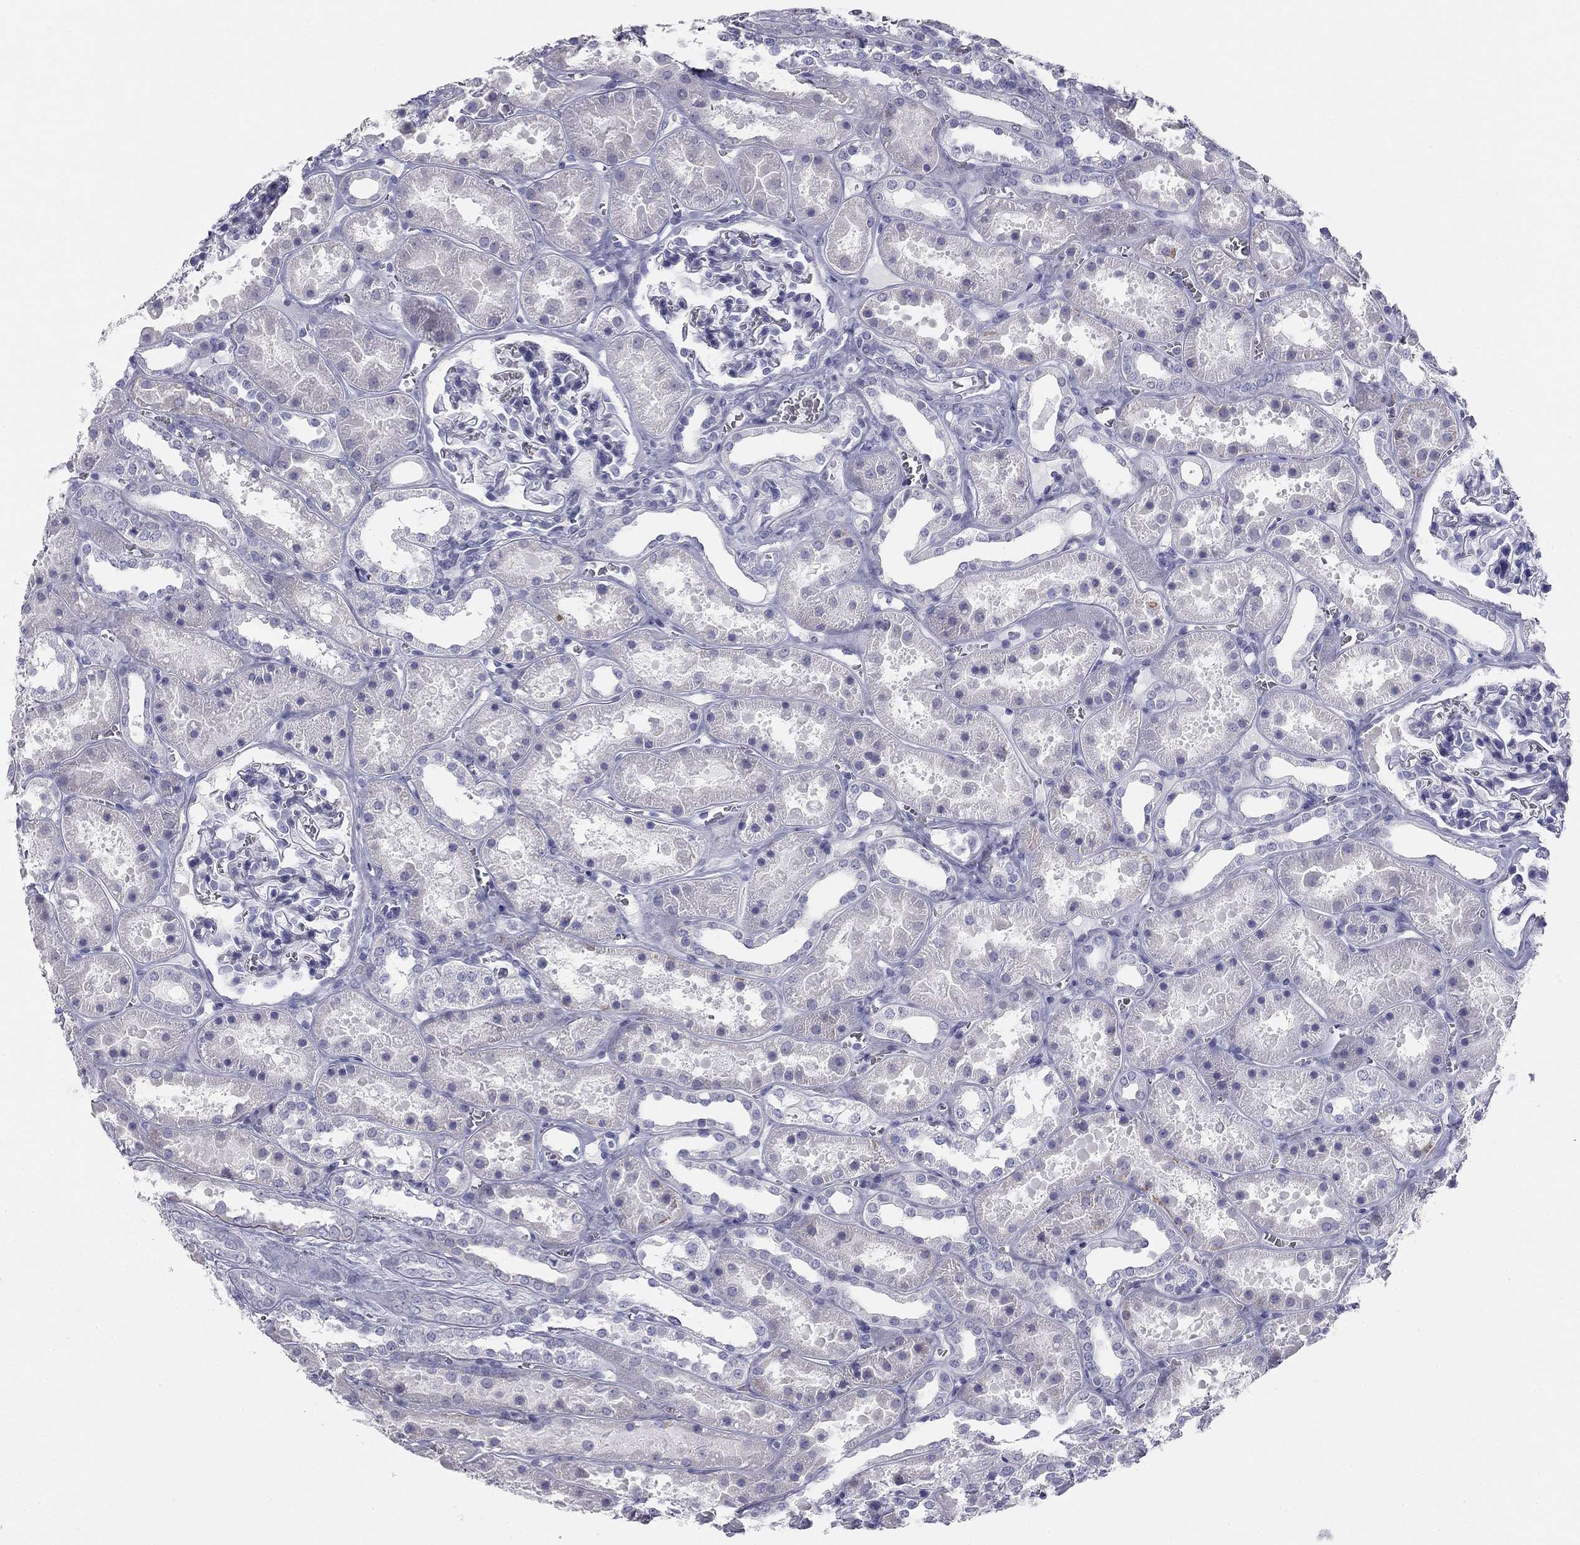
{"staining": {"intensity": "negative", "quantity": "none", "location": "none"}, "tissue": "kidney", "cell_type": "Cells in glomeruli", "image_type": "normal", "snomed": [{"axis": "morphology", "description": "Normal tissue, NOS"}, {"axis": "topography", "description": "Kidney"}], "caption": "Kidney stained for a protein using IHC reveals no positivity cells in glomeruli.", "gene": "SULT2B1", "patient": {"sex": "female", "age": 41}}